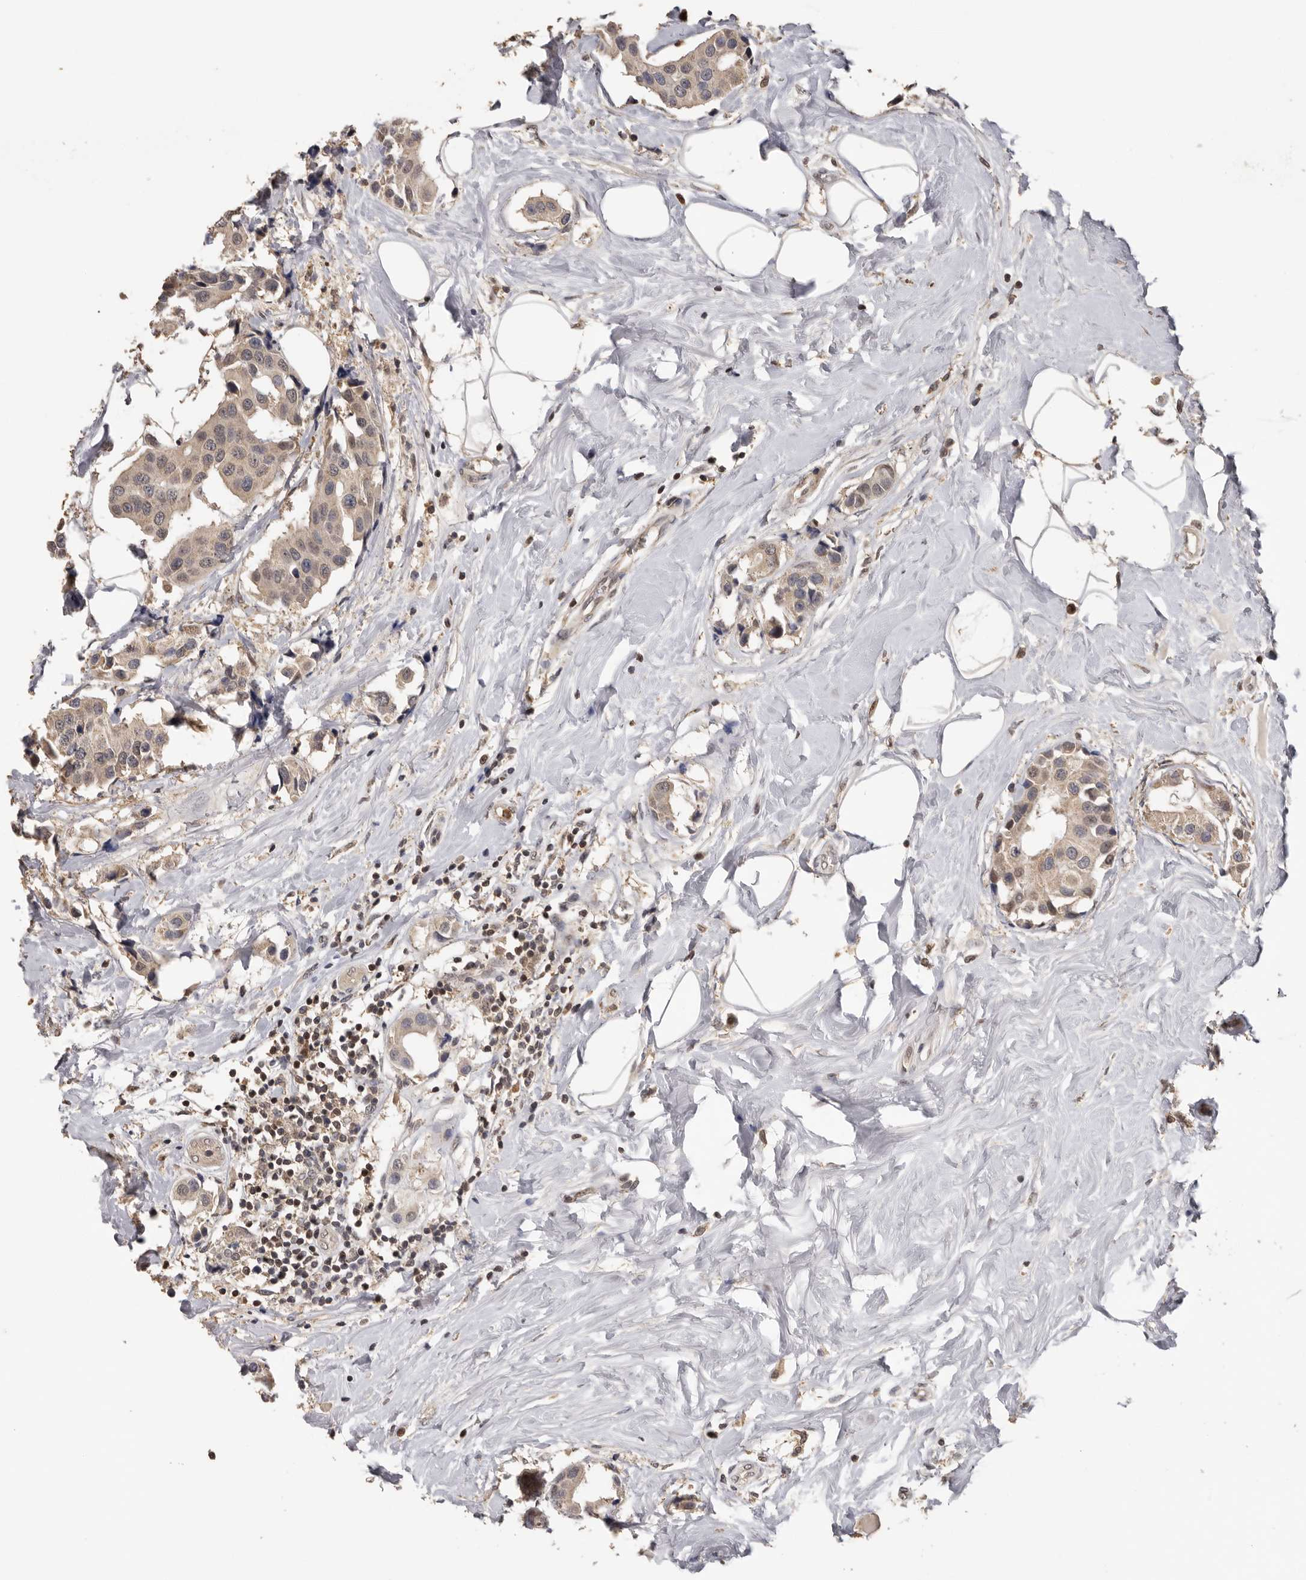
{"staining": {"intensity": "weak", "quantity": ">75%", "location": "cytoplasmic/membranous,nuclear"}, "tissue": "breast cancer", "cell_type": "Tumor cells", "image_type": "cancer", "snomed": [{"axis": "morphology", "description": "Normal tissue, NOS"}, {"axis": "morphology", "description": "Duct carcinoma"}, {"axis": "topography", "description": "Breast"}], "caption": "Human breast cancer (intraductal carcinoma) stained with a protein marker reveals weak staining in tumor cells.", "gene": "KIF2B", "patient": {"sex": "female", "age": 39}}